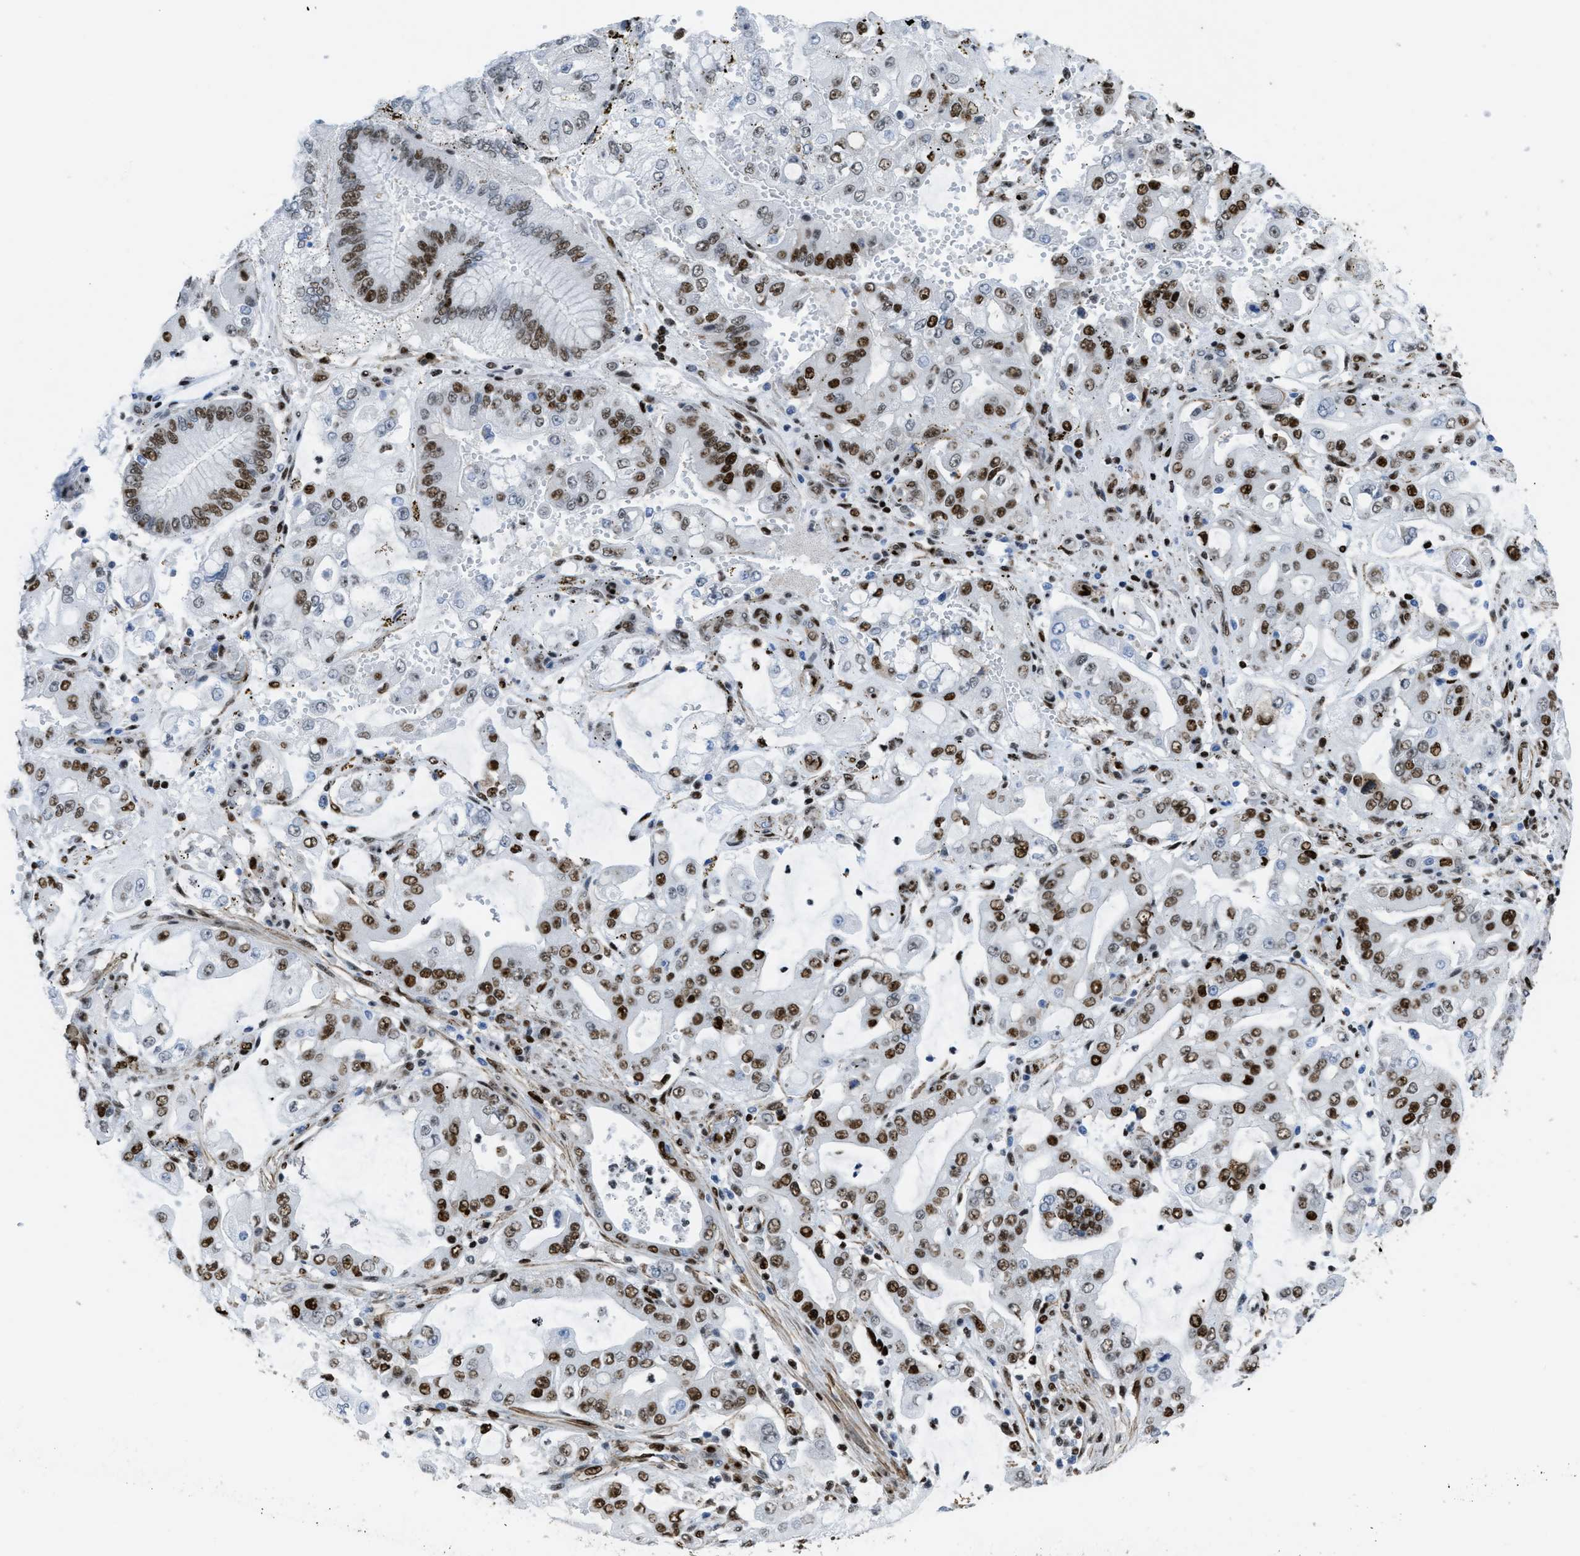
{"staining": {"intensity": "strong", "quantity": ">75%", "location": "nuclear"}, "tissue": "stomach cancer", "cell_type": "Tumor cells", "image_type": "cancer", "snomed": [{"axis": "morphology", "description": "Adenocarcinoma, NOS"}, {"axis": "topography", "description": "Stomach"}], "caption": "The micrograph reveals a brown stain indicating the presence of a protein in the nuclear of tumor cells in stomach cancer. (Stains: DAB in brown, nuclei in blue, Microscopy: brightfield microscopy at high magnification).", "gene": "ZNF207", "patient": {"sex": "male", "age": 76}}